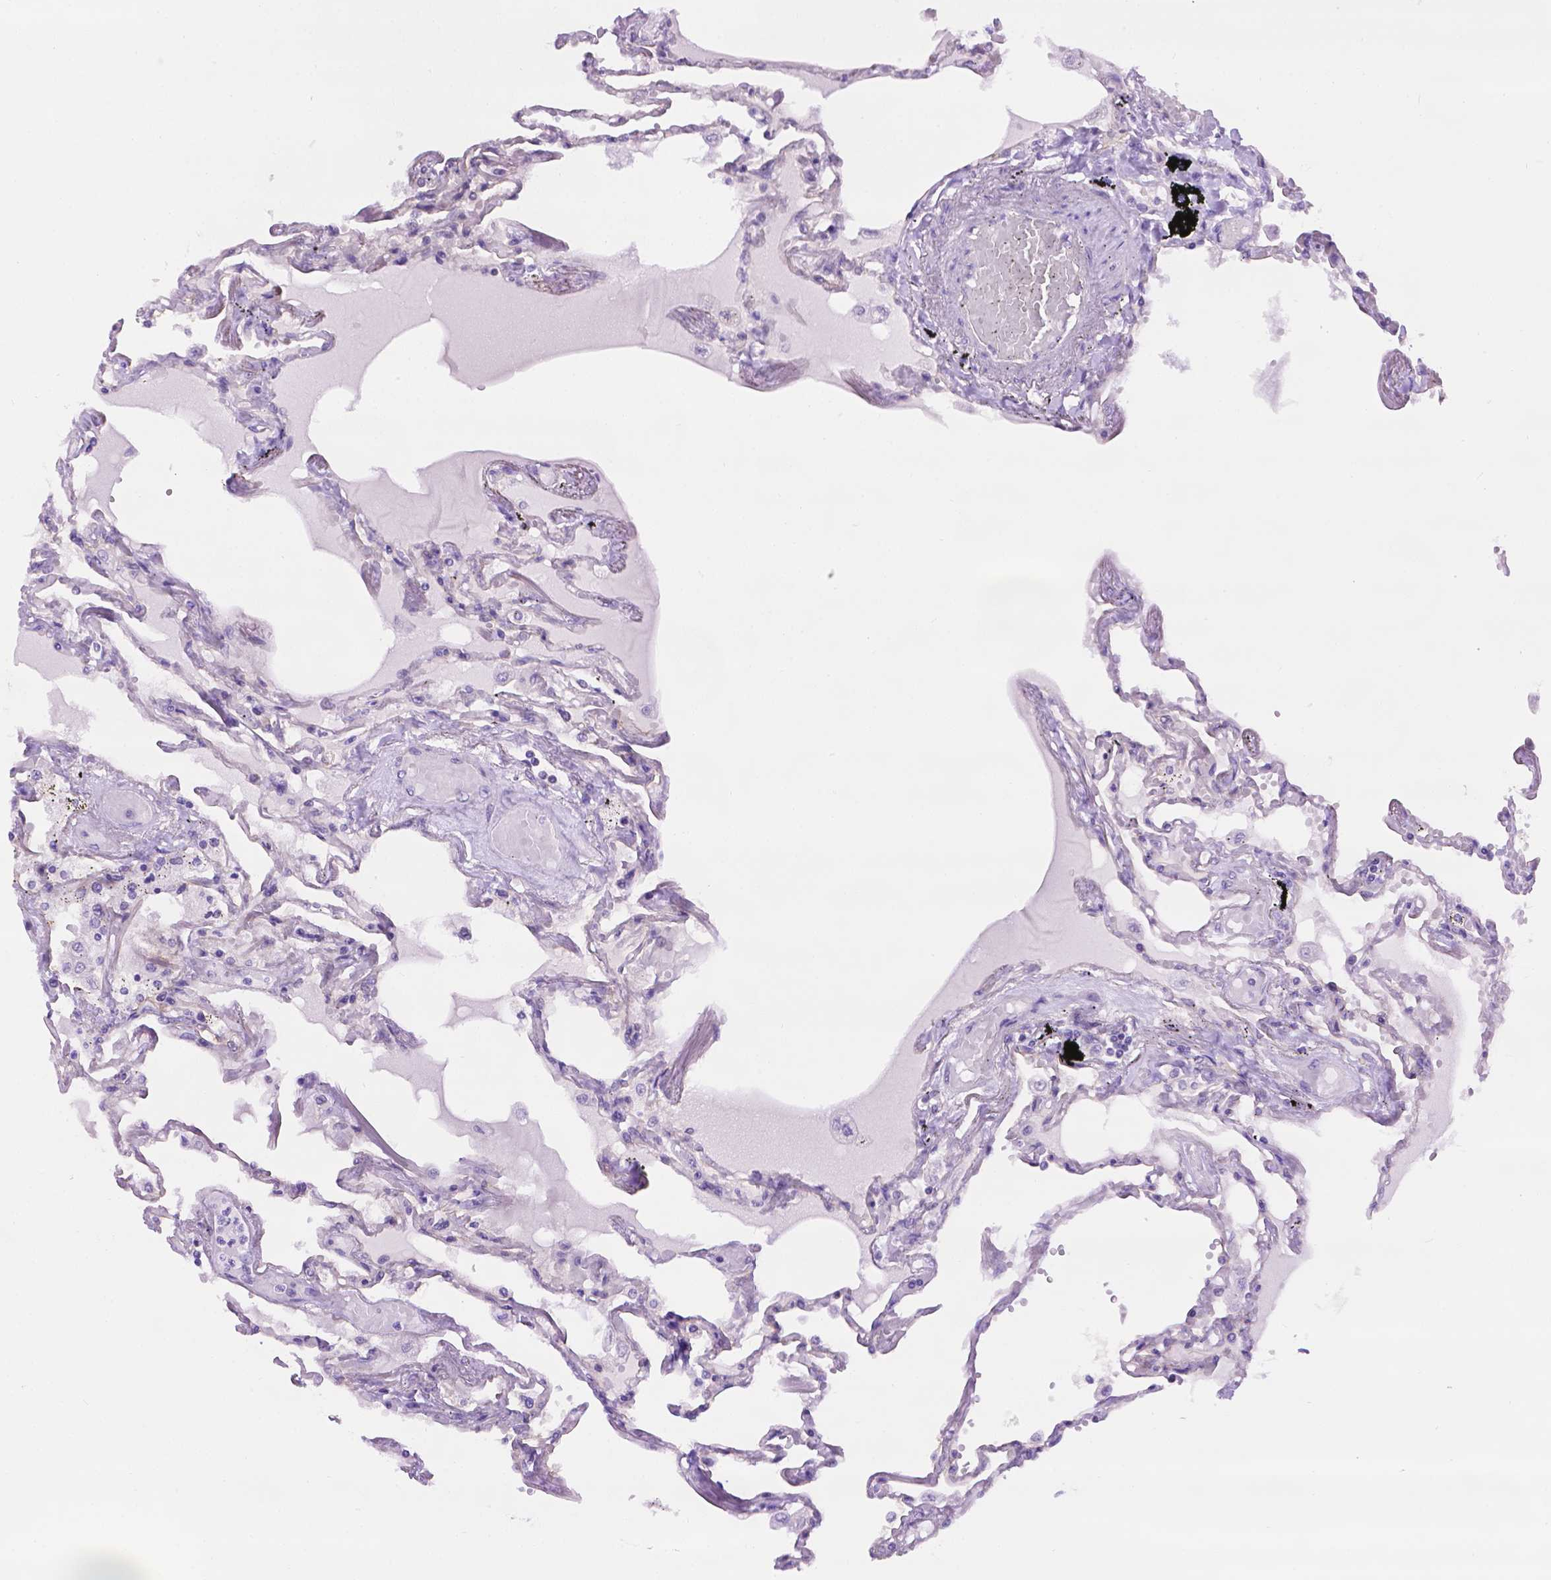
{"staining": {"intensity": "negative", "quantity": "none", "location": "none"}, "tissue": "lung", "cell_type": "Alveolar cells", "image_type": "normal", "snomed": [{"axis": "morphology", "description": "Normal tissue, NOS"}, {"axis": "morphology", "description": "Adenocarcinoma, NOS"}, {"axis": "topography", "description": "Cartilage tissue"}, {"axis": "topography", "description": "Lung"}], "caption": "Lung was stained to show a protein in brown. There is no significant positivity in alveolar cells. The staining is performed using DAB (3,3'-diaminobenzidine) brown chromogen with nuclei counter-stained in using hematoxylin.", "gene": "TACSTD2", "patient": {"sex": "female", "age": 67}}